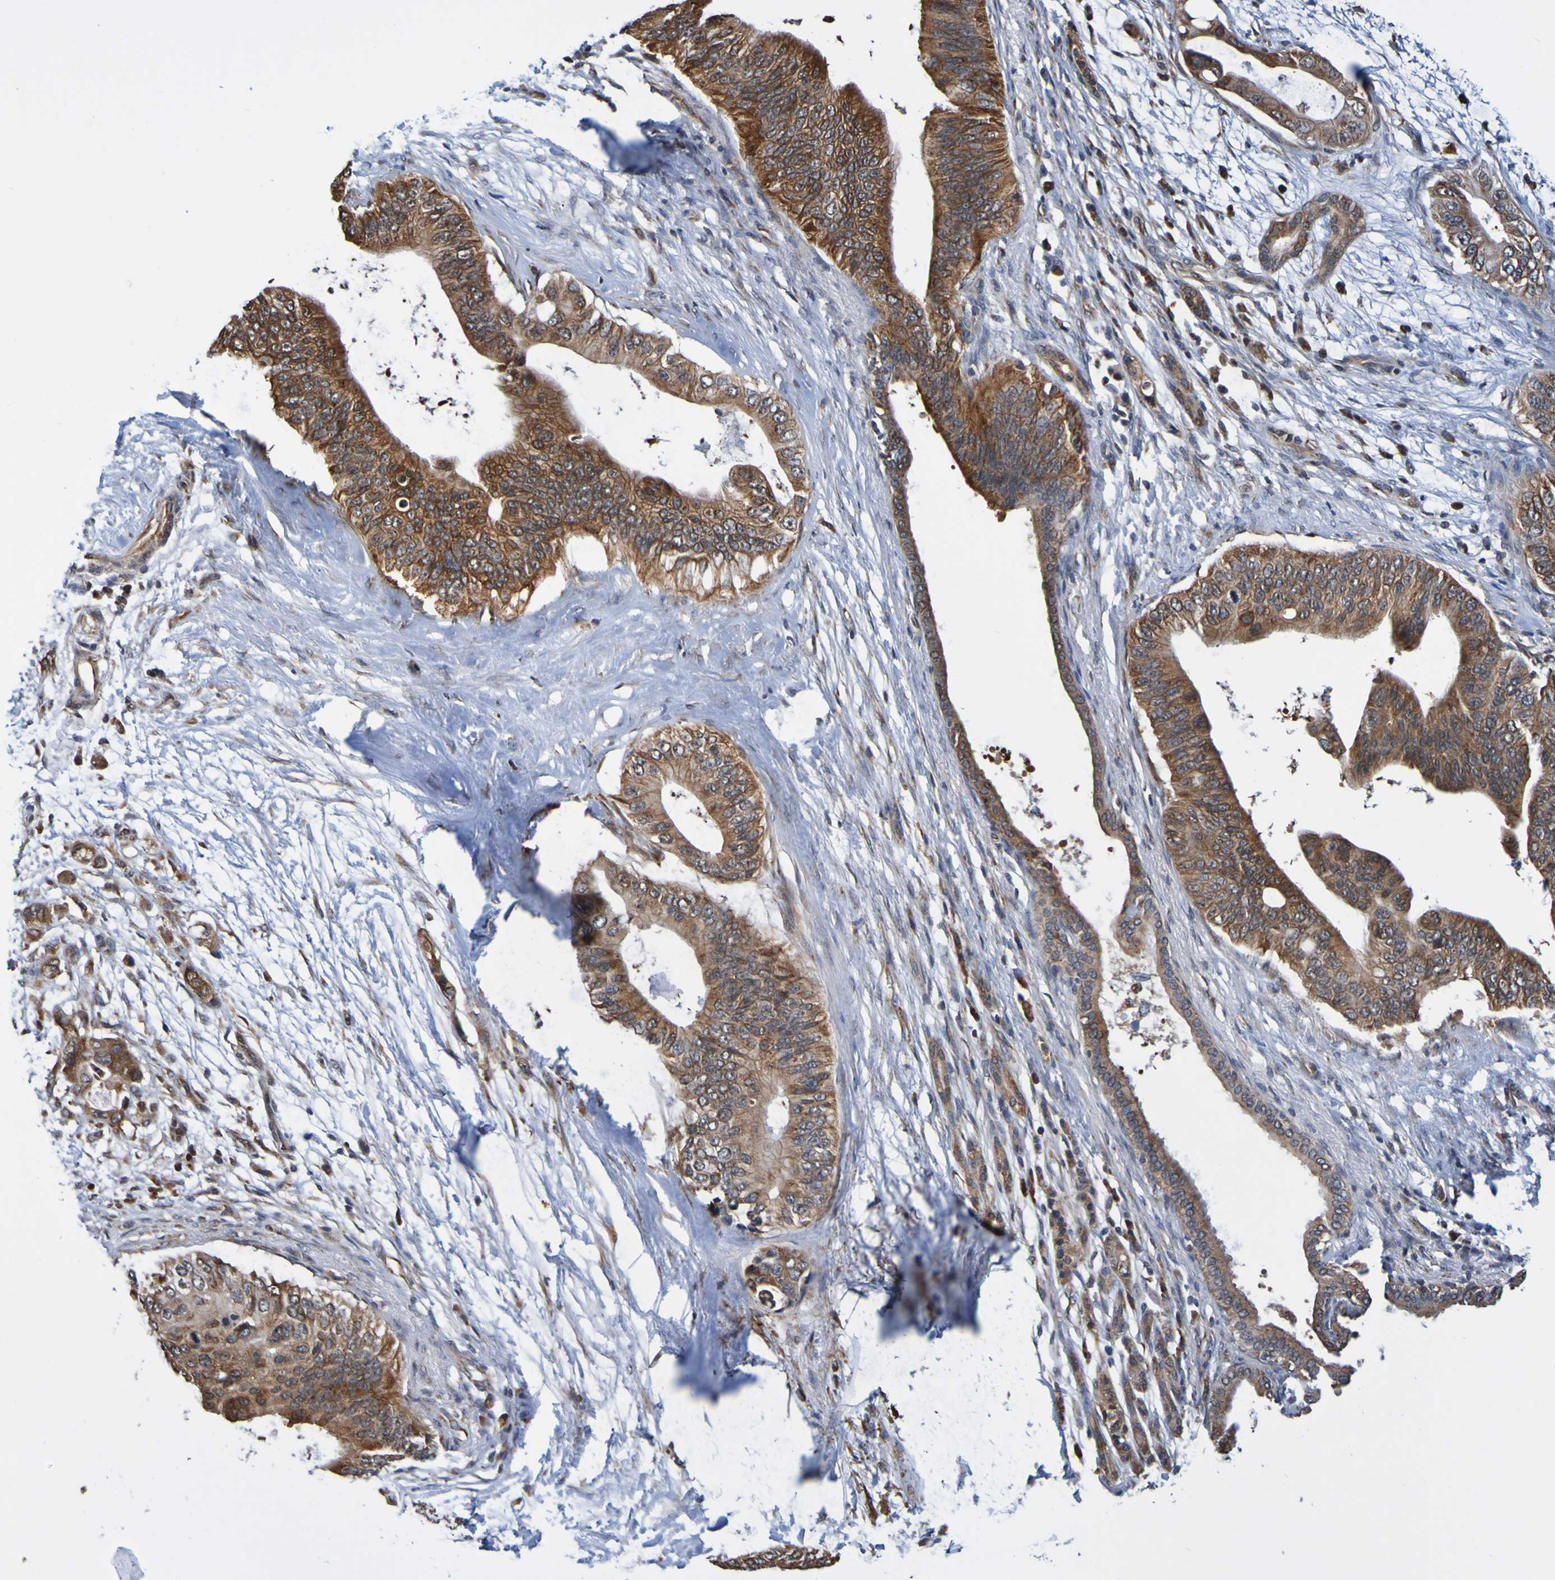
{"staining": {"intensity": "strong", "quantity": ">75%", "location": "cytoplasmic/membranous"}, "tissue": "pancreatic cancer", "cell_type": "Tumor cells", "image_type": "cancer", "snomed": [{"axis": "morphology", "description": "Adenocarcinoma, NOS"}, {"axis": "topography", "description": "Pancreas"}], "caption": "Strong cytoplasmic/membranous expression for a protein is identified in approximately >75% of tumor cells of pancreatic adenocarcinoma using immunohistochemistry.", "gene": "AXIN1", "patient": {"sex": "male", "age": 77}}